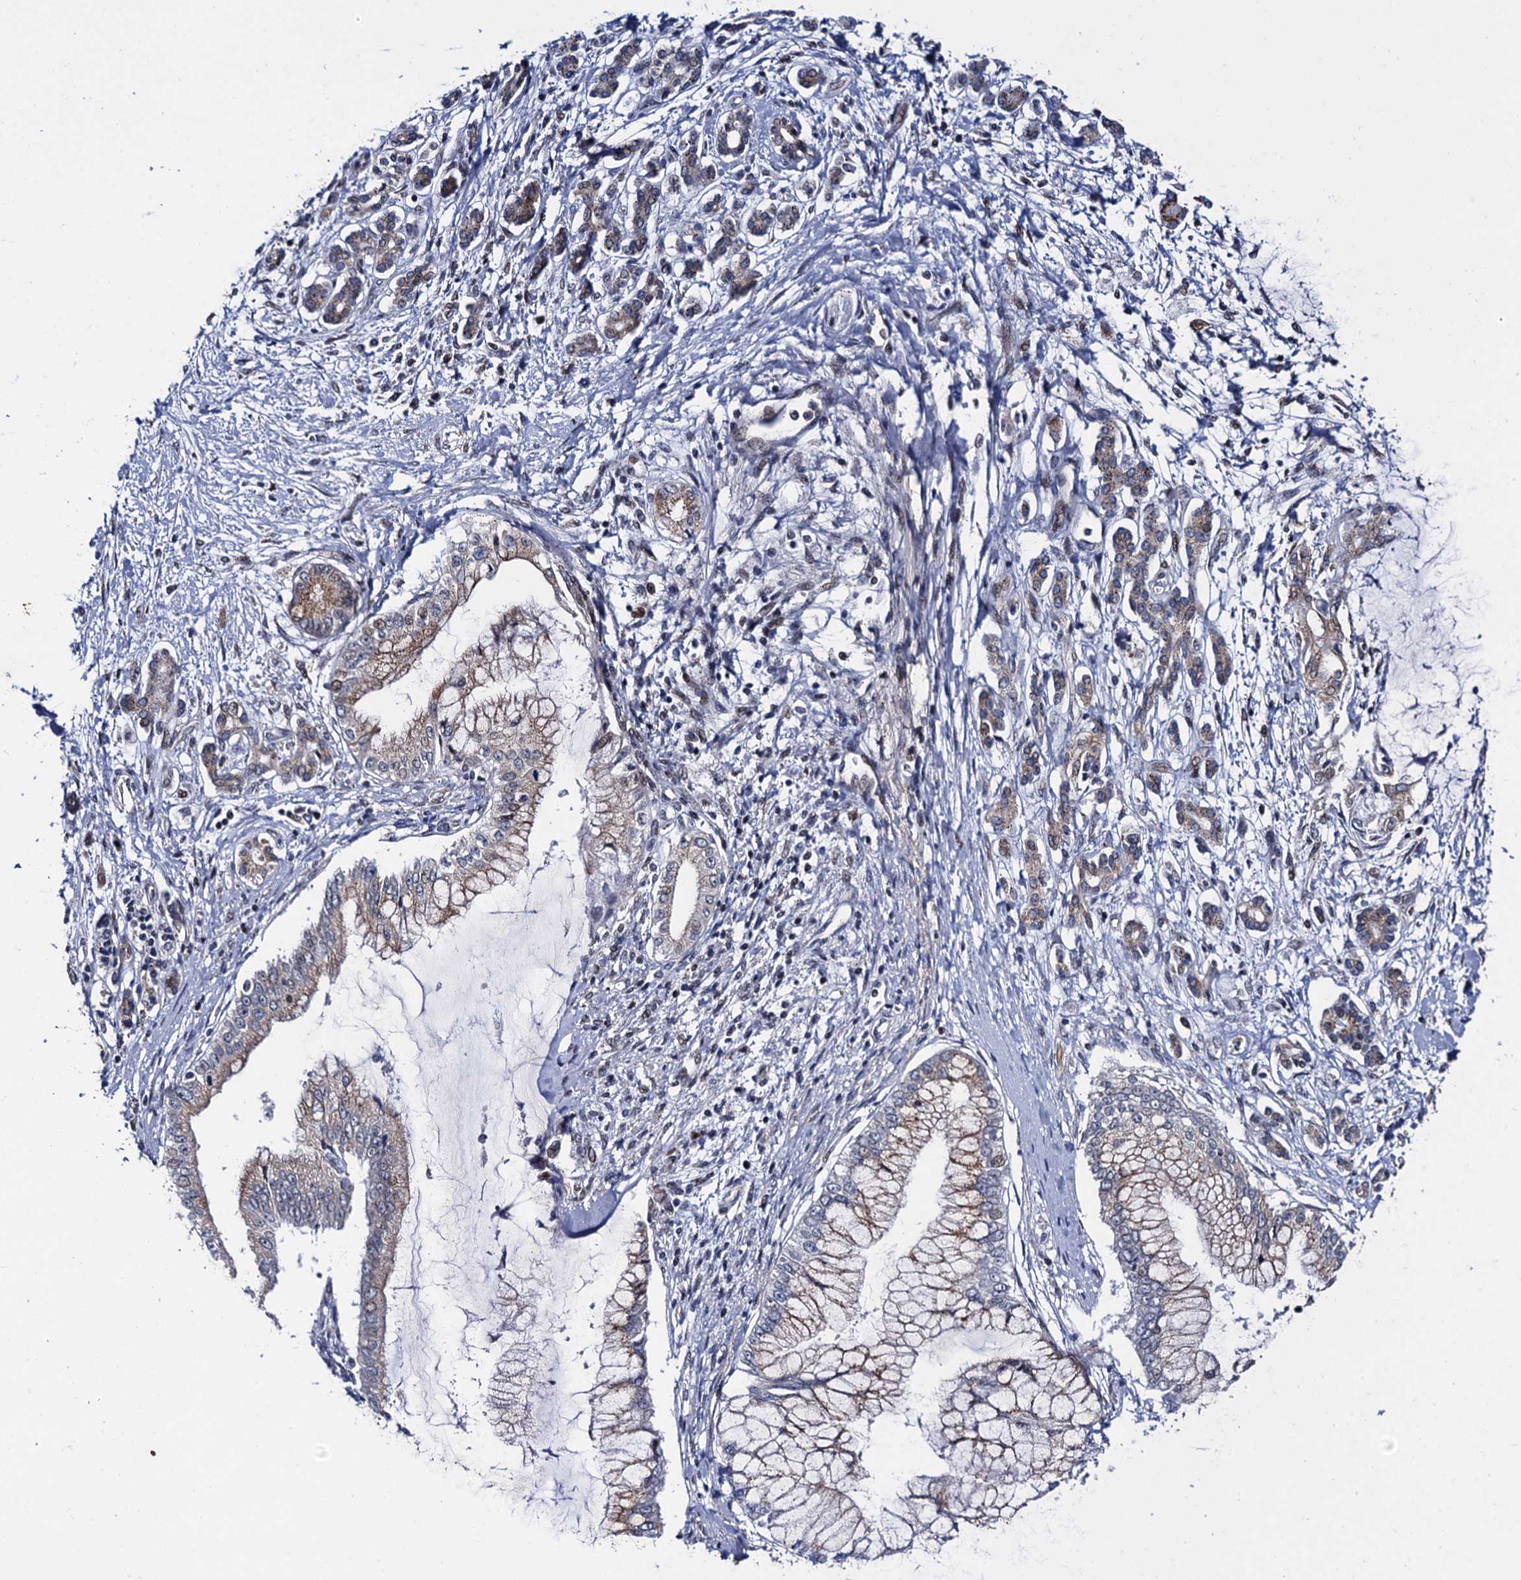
{"staining": {"intensity": "weak", "quantity": "25%-75%", "location": "cytoplasmic/membranous"}, "tissue": "pancreatic cancer", "cell_type": "Tumor cells", "image_type": "cancer", "snomed": [{"axis": "morphology", "description": "Adenocarcinoma, NOS"}, {"axis": "topography", "description": "Pancreas"}], "caption": "Immunohistochemistry (IHC) image of neoplastic tissue: human adenocarcinoma (pancreatic) stained using immunohistochemistry (IHC) reveals low levels of weak protein expression localized specifically in the cytoplasmic/membranous of tumor cells, appearing as a cytoplasmic/membranous brown color.", "gene": "THAP2", "patient": {"sex": "male", "age": 58}}